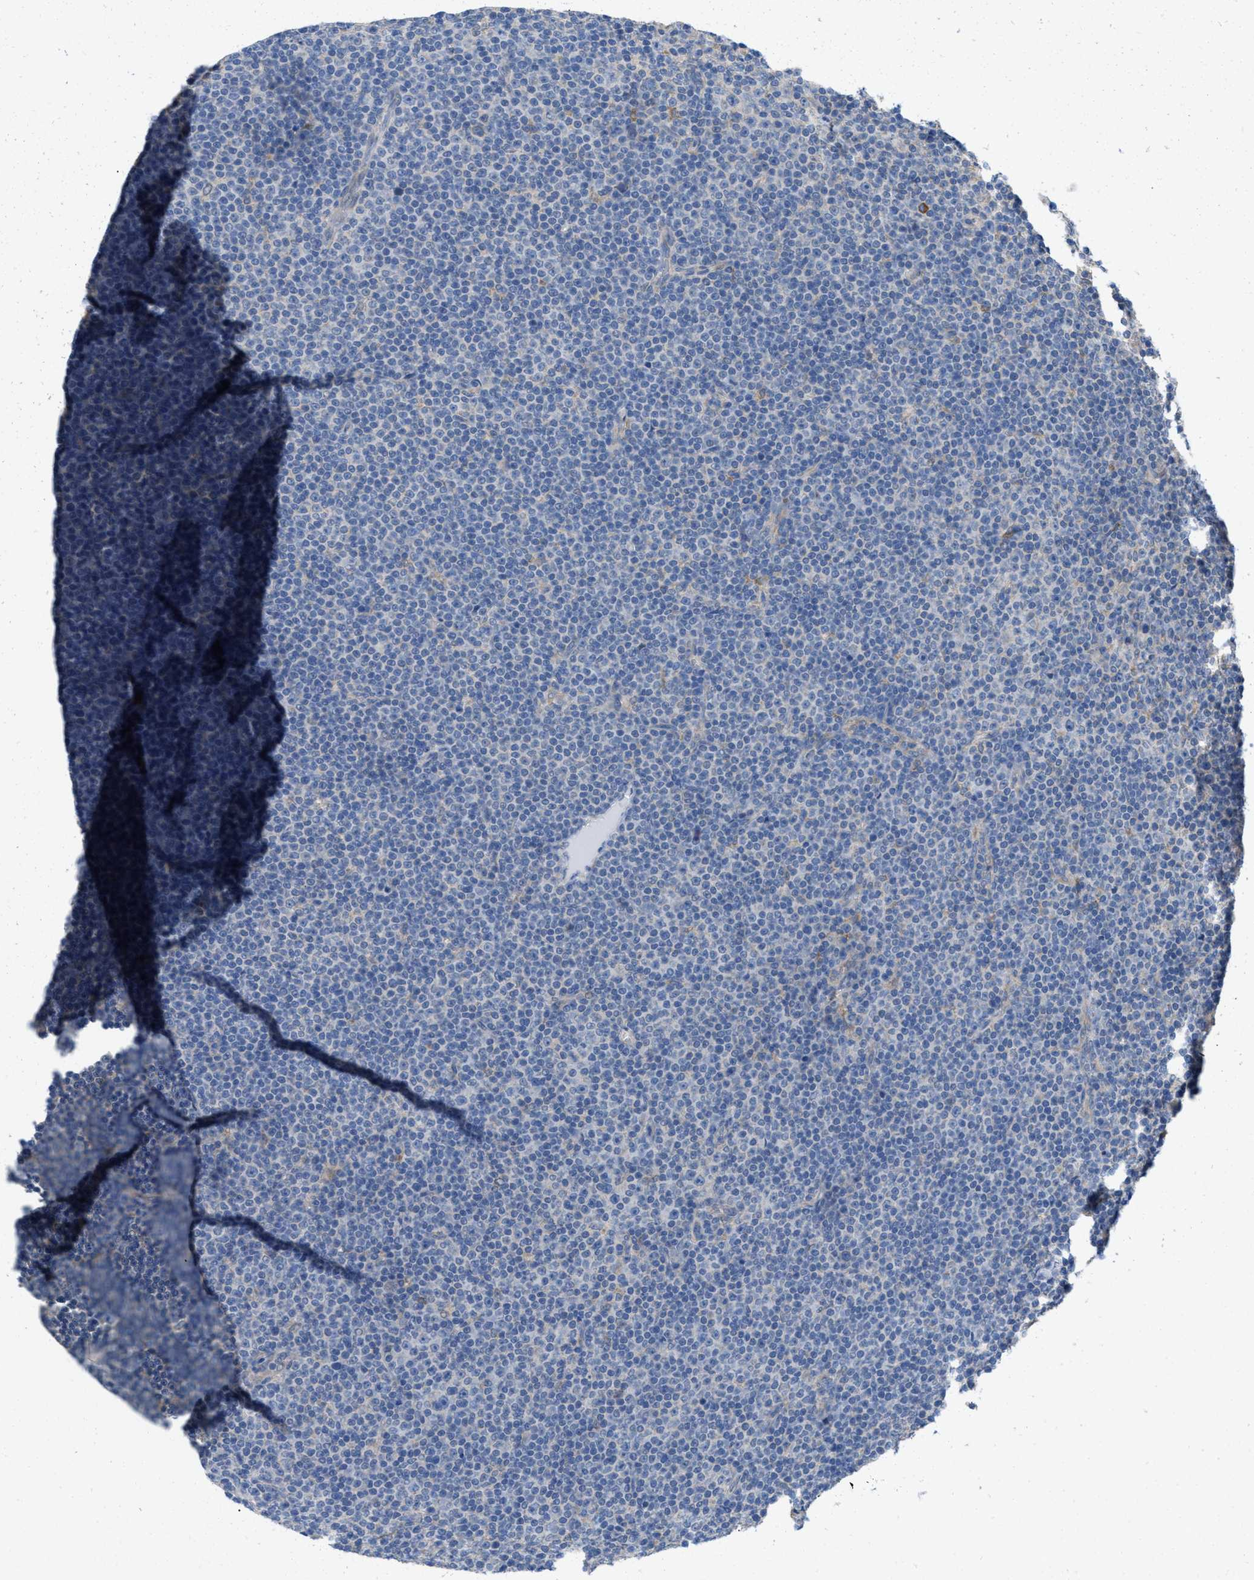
{"staining": {"intensity": "negative", "quantity": "none", "location": "none"}, "tissue": "lymphoma", "cell_type": "Tumor cells", "image_type": "cancer", "snomed": [{"axis": "morphology", "description": "Malignant lymphoma, non-Hodgkin's type, Low grade"}, {"axis": "topography", "description": "Lymph node"}], "caption": "High power microscopy photomicrograph of an IHC micrograph of low-grade malignant lymphoma, non-Hodgkin's type, revealing no significant positivity in tumor cells. (DAB IHC with hematoxylin counter stain).", "gene": "DYNC2I1", "patient": {"sex": "female", "age": 67}}